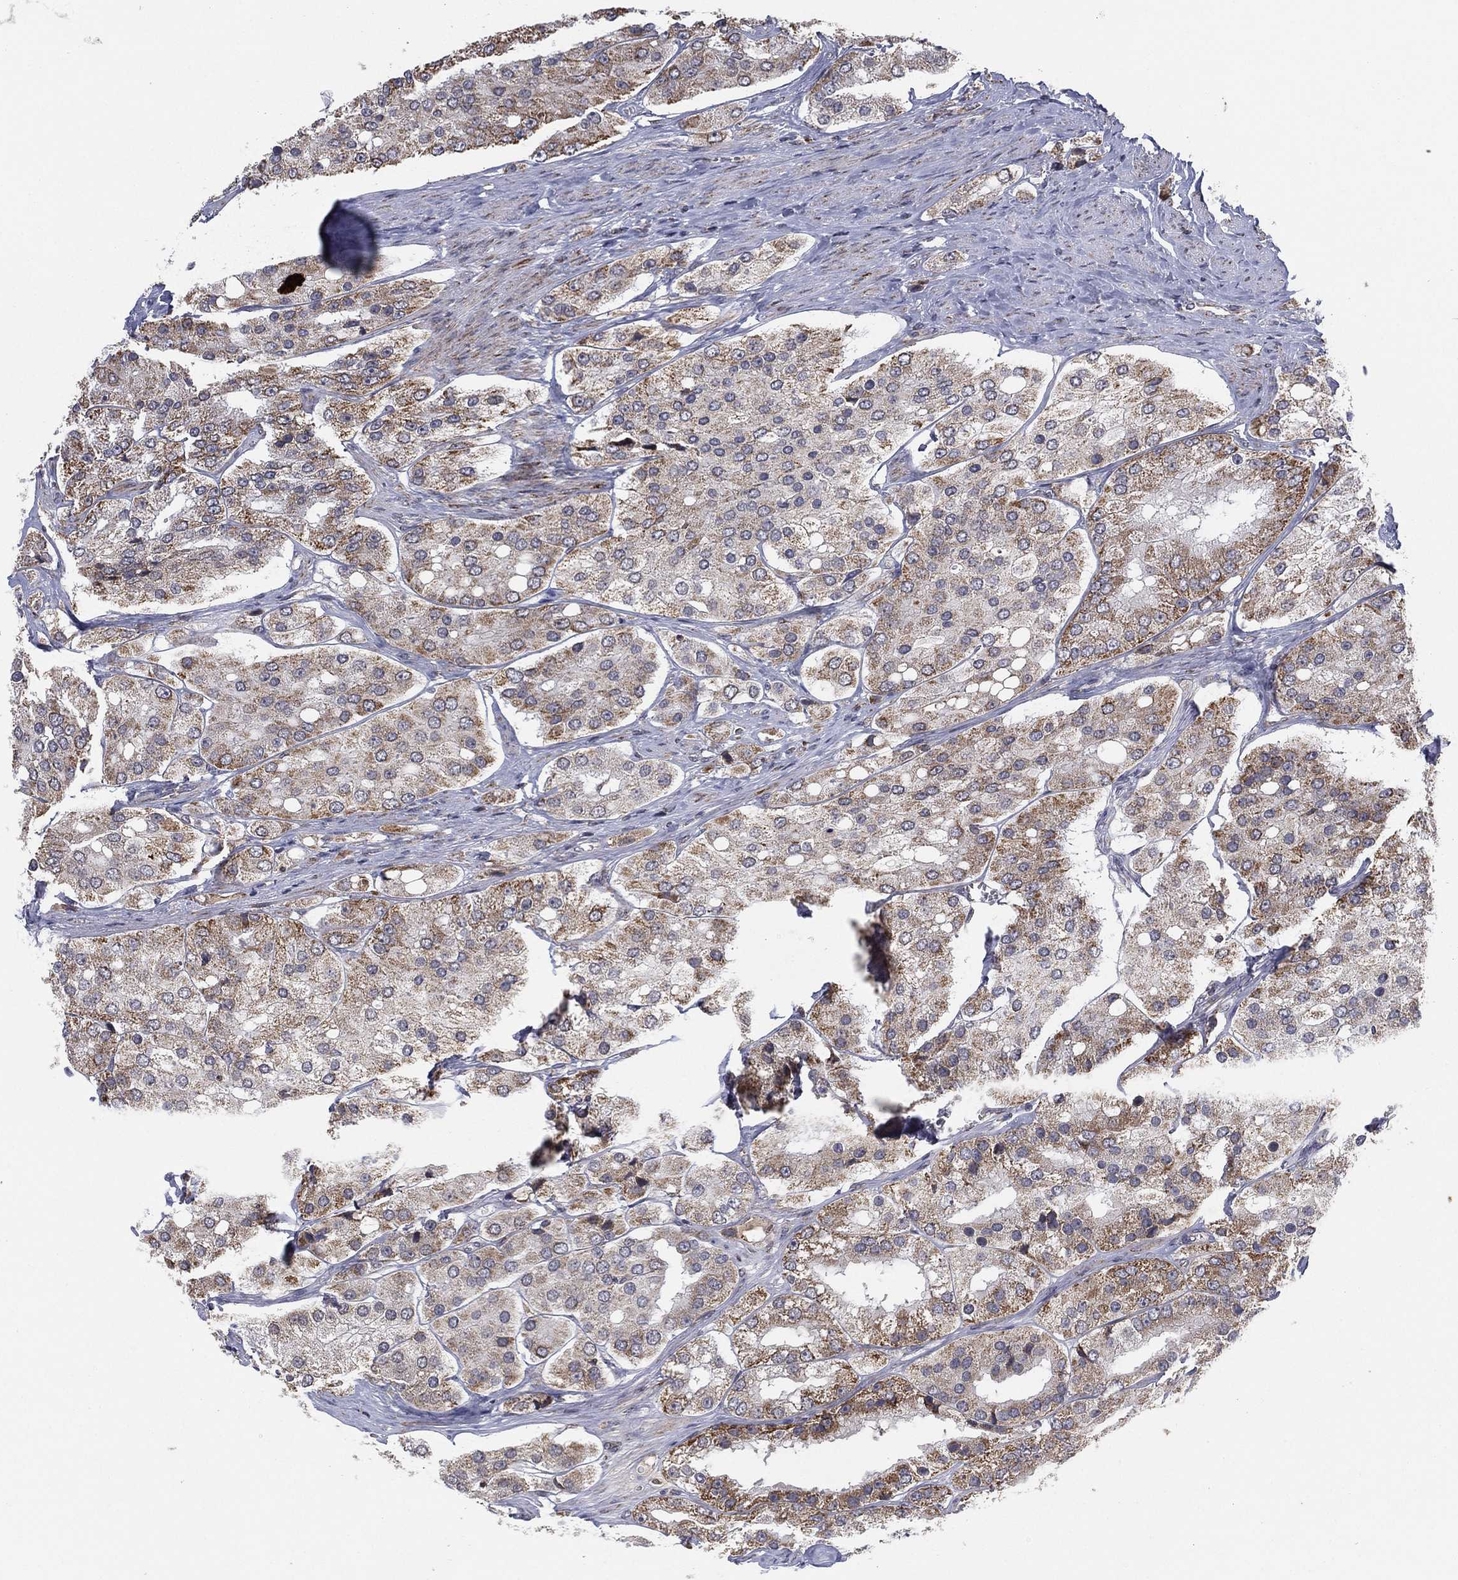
{"staining": {"intensity": "weak", "quantity": ">75%", "location": "cytoplasmic/membranous"}, "tissue": "prostate cancer", "cell_type": "Tumor cells", "image_type": "cancer", "snomed": [{"axis": "morphology", "description": "Adenocarcinoma, Low grade"}, {"axis": "topography", "description": "Prostate"}], "caption": "An image of prostate cancer stained for a protein exhibits weak cytoplasmic/membranous brown staining in tumor cells.", "gene": "PSMG4", "patient": {"sex": "male", "age": 69}}